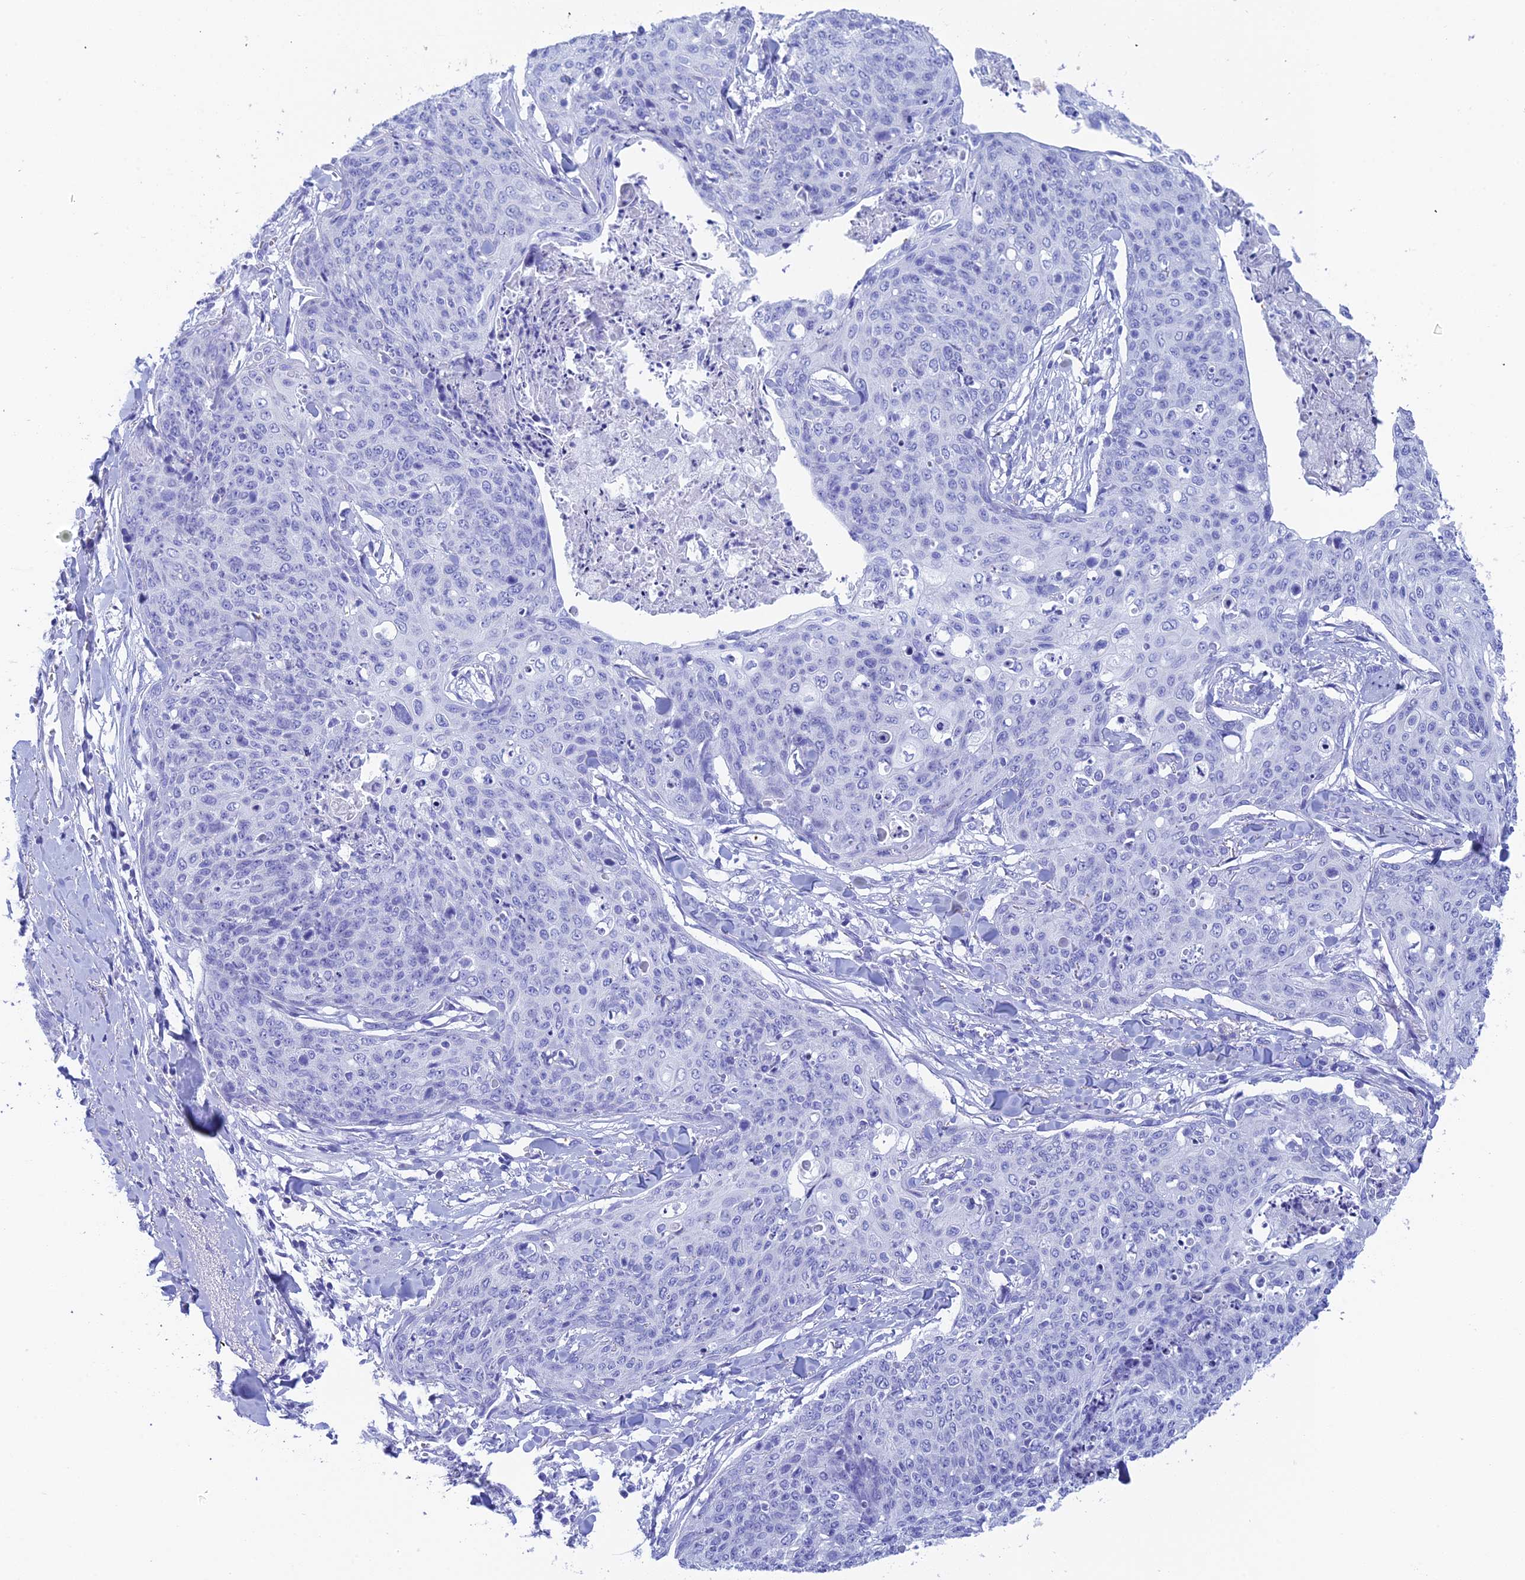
{"staining": {"intensity": "negative", "quantity": "none", "location": "none"}, "tissue": "skin cancer", "cell_type": "Tumor cells", "image_type": "cancer", "snomed": [{"axis": "morphology", "description": "Squamous cell carcinoma, NOS"}, {"axis": "topography", "description": "Skin"}, {"axis": "topography", "description": "Vulva"}], "caption": "IHC histopathology image of skin cancer stained for a protein (brown), which exhibits no positivity in tumor cells. Brightfield microscopy of IHC stained with DAB (brown) and hematoxylin (blue), captured at high magnification.", "gene": "REG1A", "patient": {"sex": "female", "age": 85}}